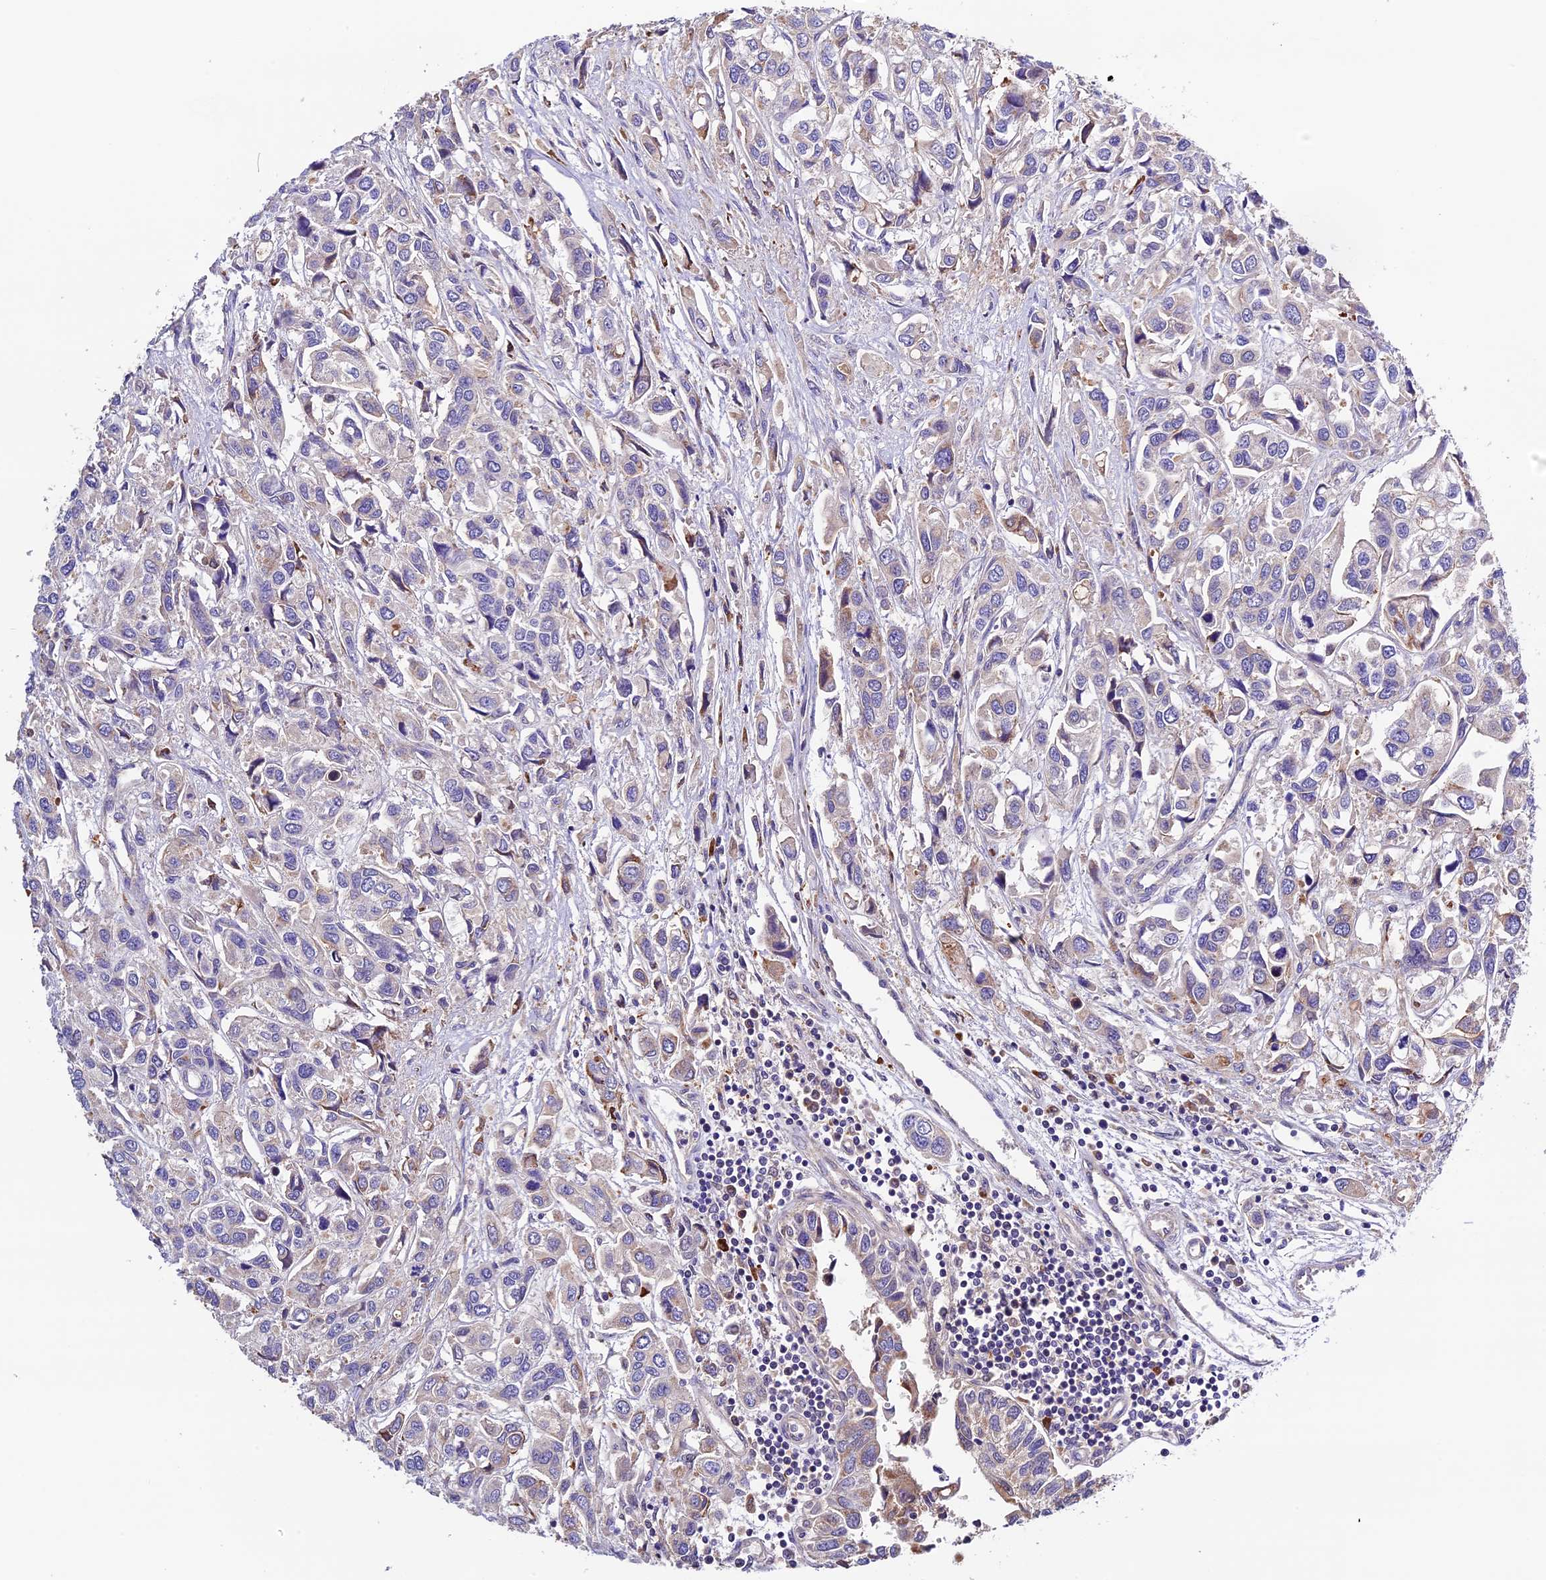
{"staining": {"intensity": "negative", "quantity": "none", "location": "none"}, "tissue": "urothelial cancer", "cell_type": "Tumor cells", "image_type": "cancer", "snomed": [{"axis": "morphology", "description": "Urothelial carcinoma, High grade"}, {"axis": "topography", "description": "Urinary bladder"}], "caption": "A histopathology image of human urothelial carcinoma (high-grade) is negative for staining in tumor cells. Brightfield microscopy of IHC stained with DAB (brown) and hematoxylin (blue), captured at high magnification.", "gene": "METTL22", "patient": {"sex": "male", "age": 67}}